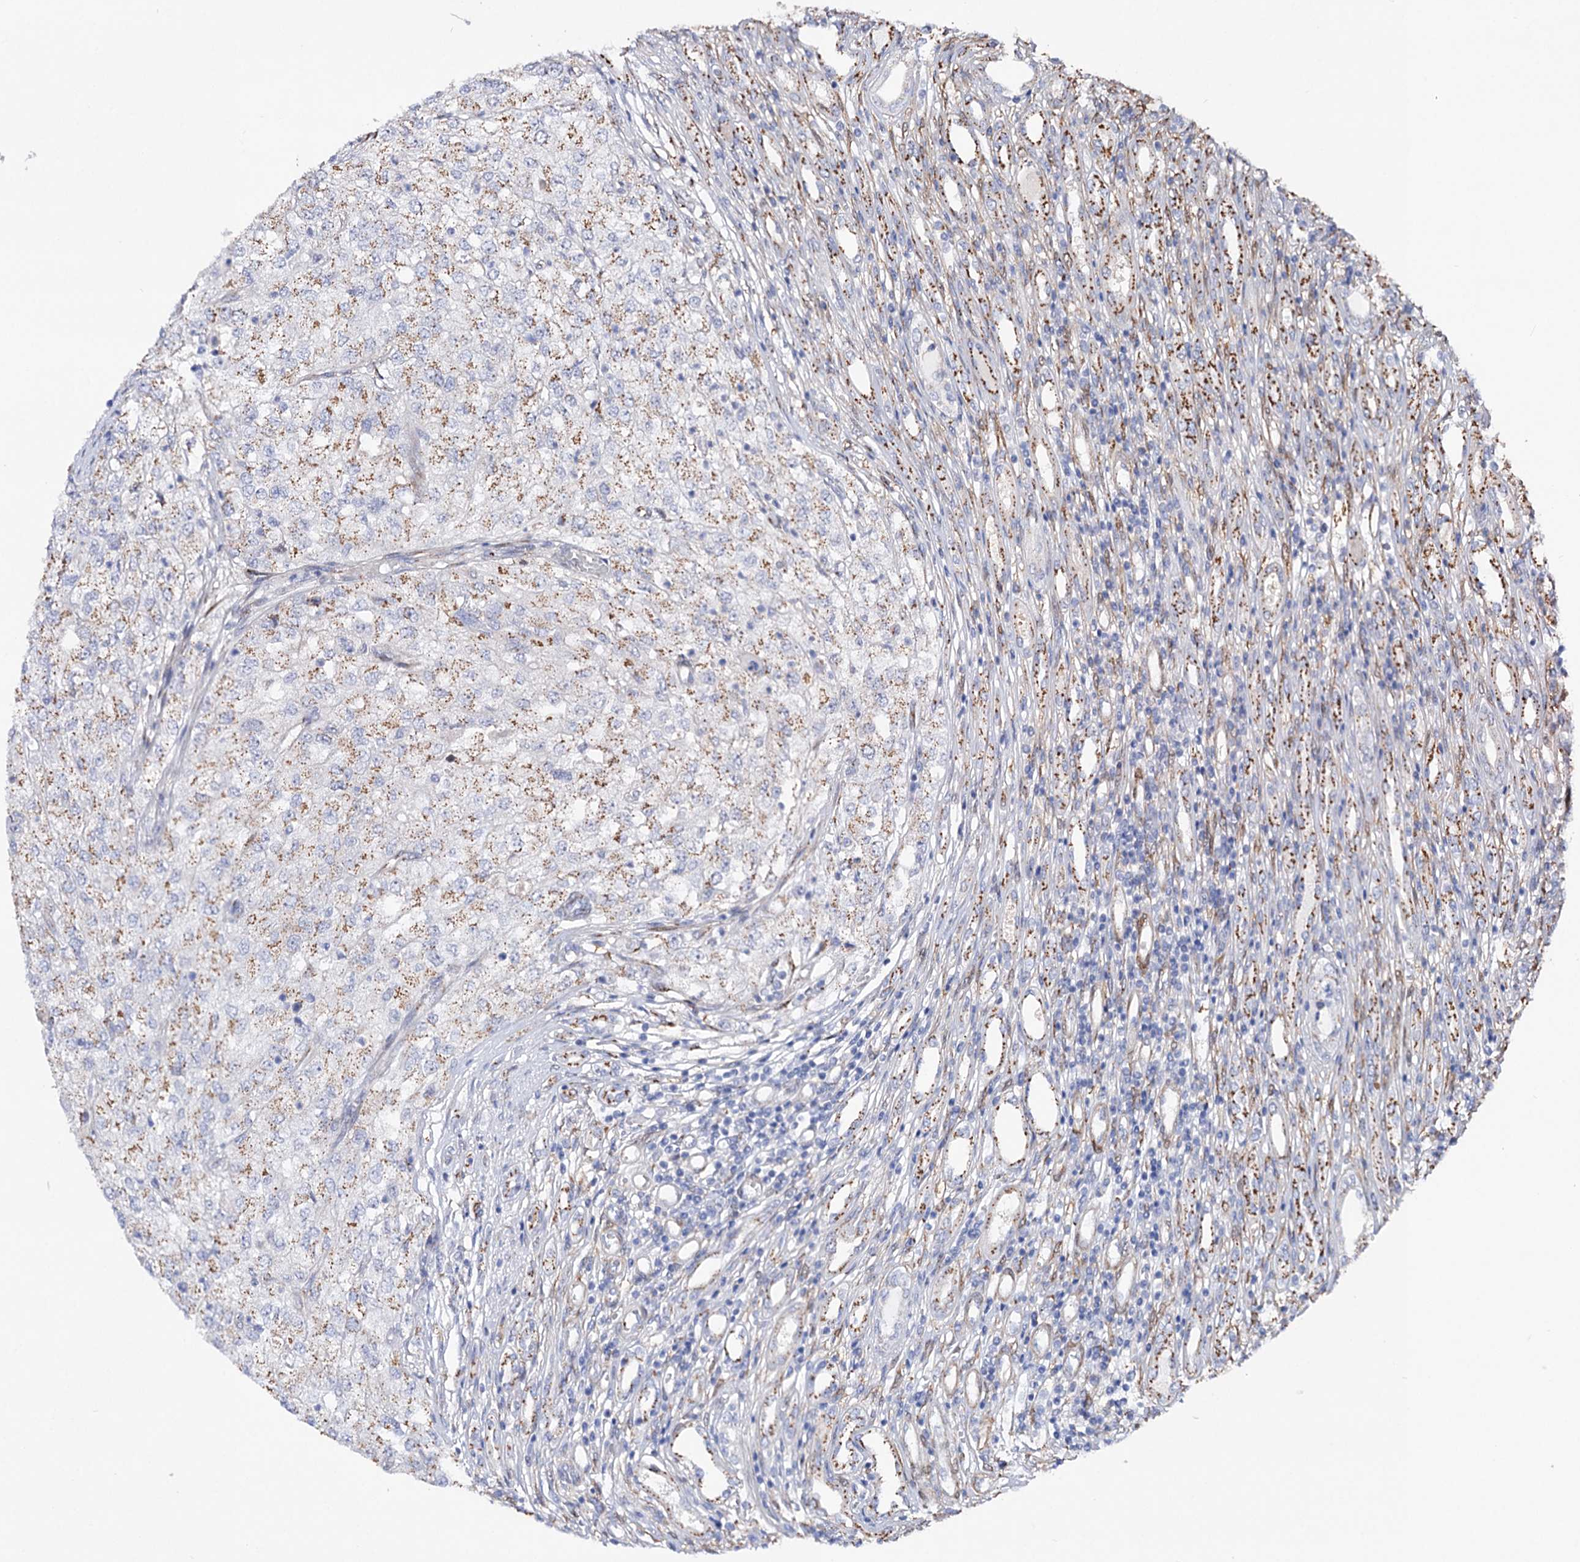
{"staining": {"intensity": "moderate", "quantity": ">75%", "location": "cytoplasmic/membranous"}, "tissue": "renal cancer", "cell_type": "Tumor cells", "image_type": "cancer", "snomed": [{"axis": "morphology", "description": "Adenocarcinoma, NOS"}, {"axis": "topography", "description": "Kidney"}], "caption": "Adenocarcinoma (renal) stained with DAB (3,3'-diaminobenzidine) immunohistochemistry exhibits medium levels of moderate cytoplasmic/membranous positivity in approximately >75% of tumor cells. (Brightfield microscopy of DAB IHC at high magnification).", "gene": "C11orf96", "patient": {"sex": "female", "age": 54}}